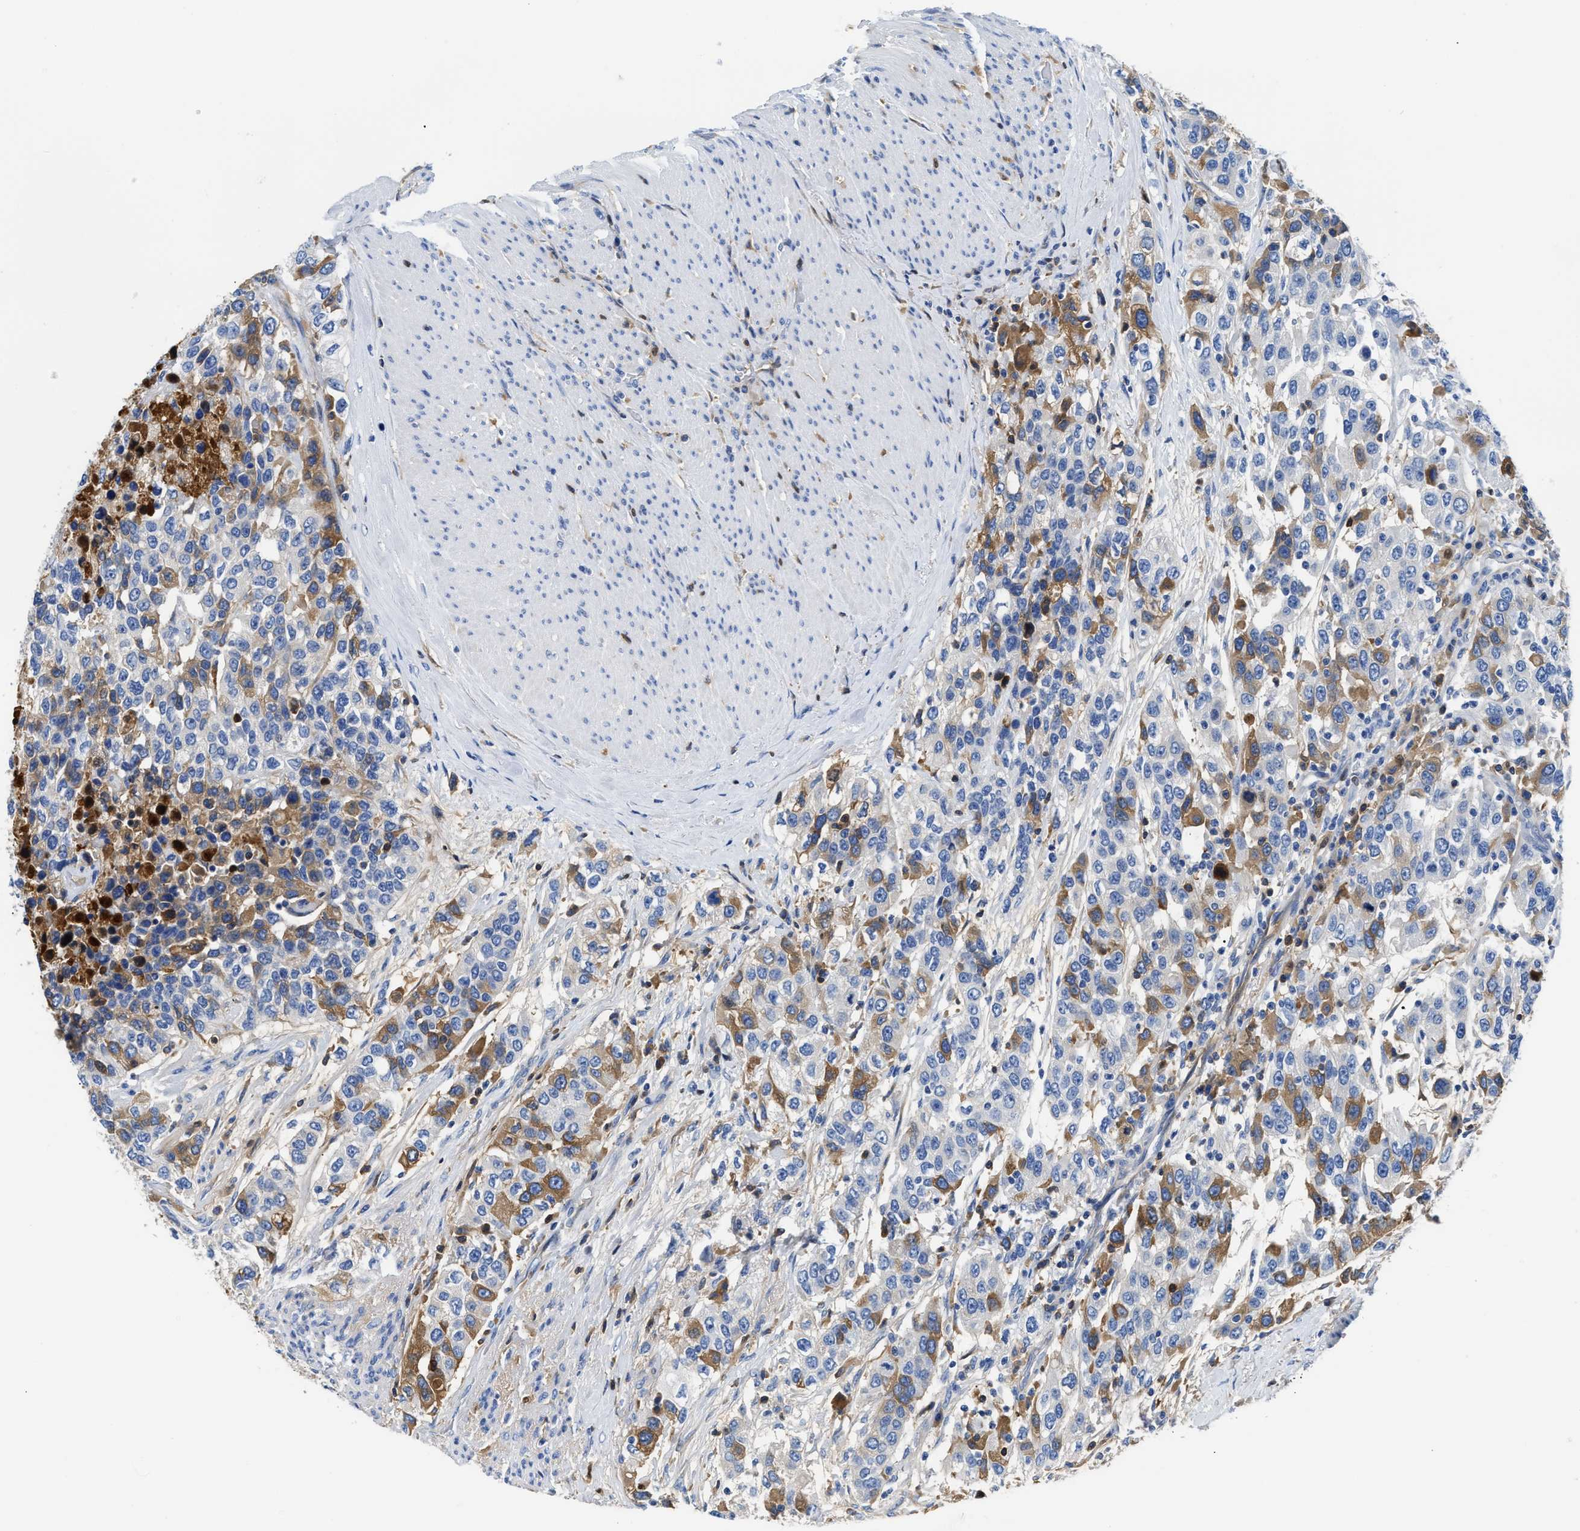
{"staining": {"intensity": "moderate", "quantity": "25%-75%", "location": "cytoplasmic/membranous"}, "tissue": "urothelial cancer", "cell_type": "Tumor cells", "image_type": "cancer", "snomed": [{"axis": "morphology", "description": "Urothelial carcinoma, High grade"}, {"axis": "topography", "description": "Urinary bladder"}], "caption": "Urothelial cancer tissue displays moderate cytoplasmic/membranous expression in about 25%-75% of tumor cells", "gene": "GC", "patient": {"sex": "female", "age": 80}}